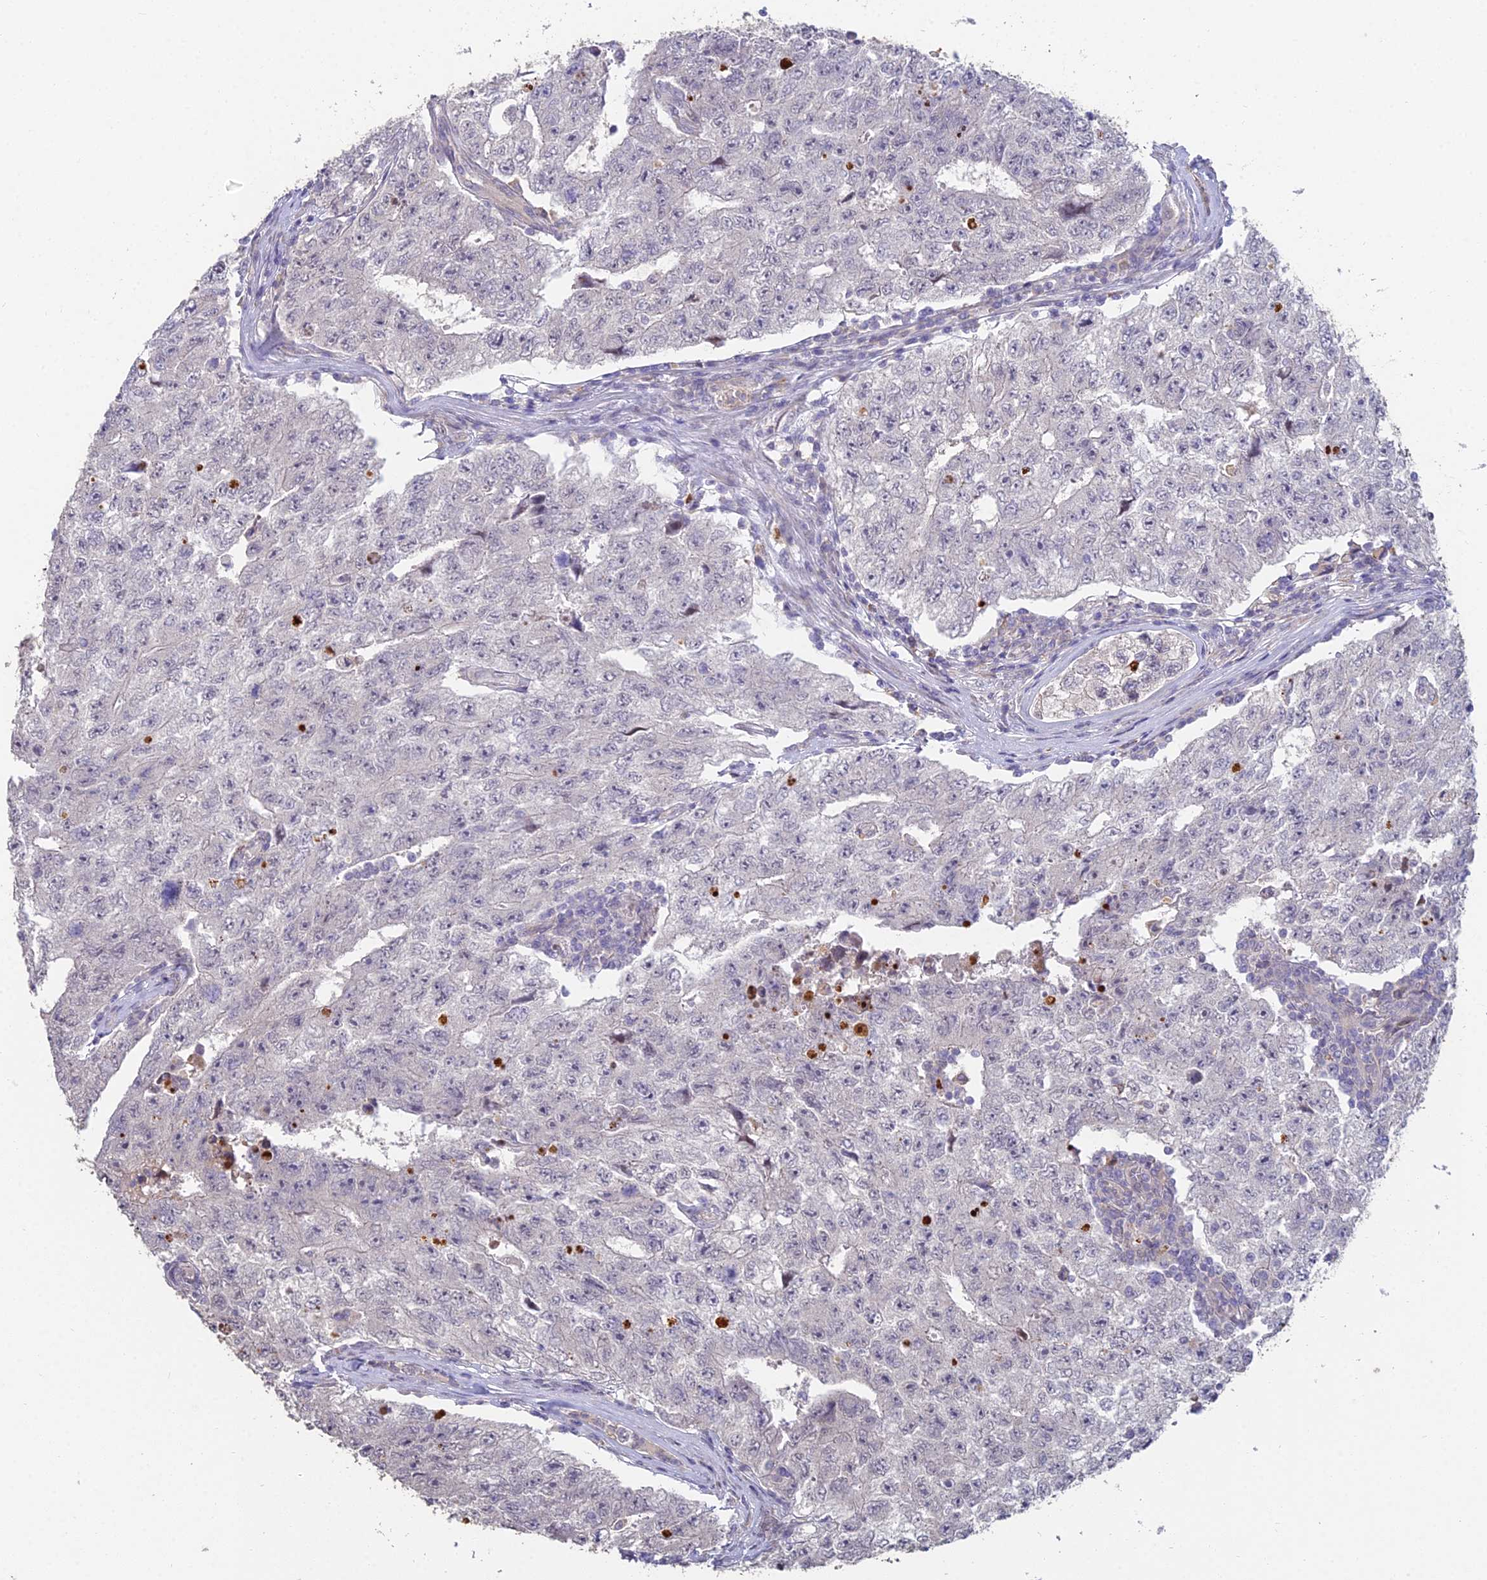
{"staining": {"intensity": "moderate", "quantity": "<25%", "location": "nuclear"}, "tissue": "testis cancer", "cell_type": "Tumor cells", "image_type": "cancer", "snomed": [{"axis": "morphology", "description": "Carcinoma, Embryonal, NOS"}, {"axis": "topography", "description": "Testis"}], "caption": "IHC of human testis cancer demonstrates low levels of moderate nuclear expression in approximately <25% of tumor cells.", "gene": "ABHD17A", "patient": {"sex": "male", "age": 17}}